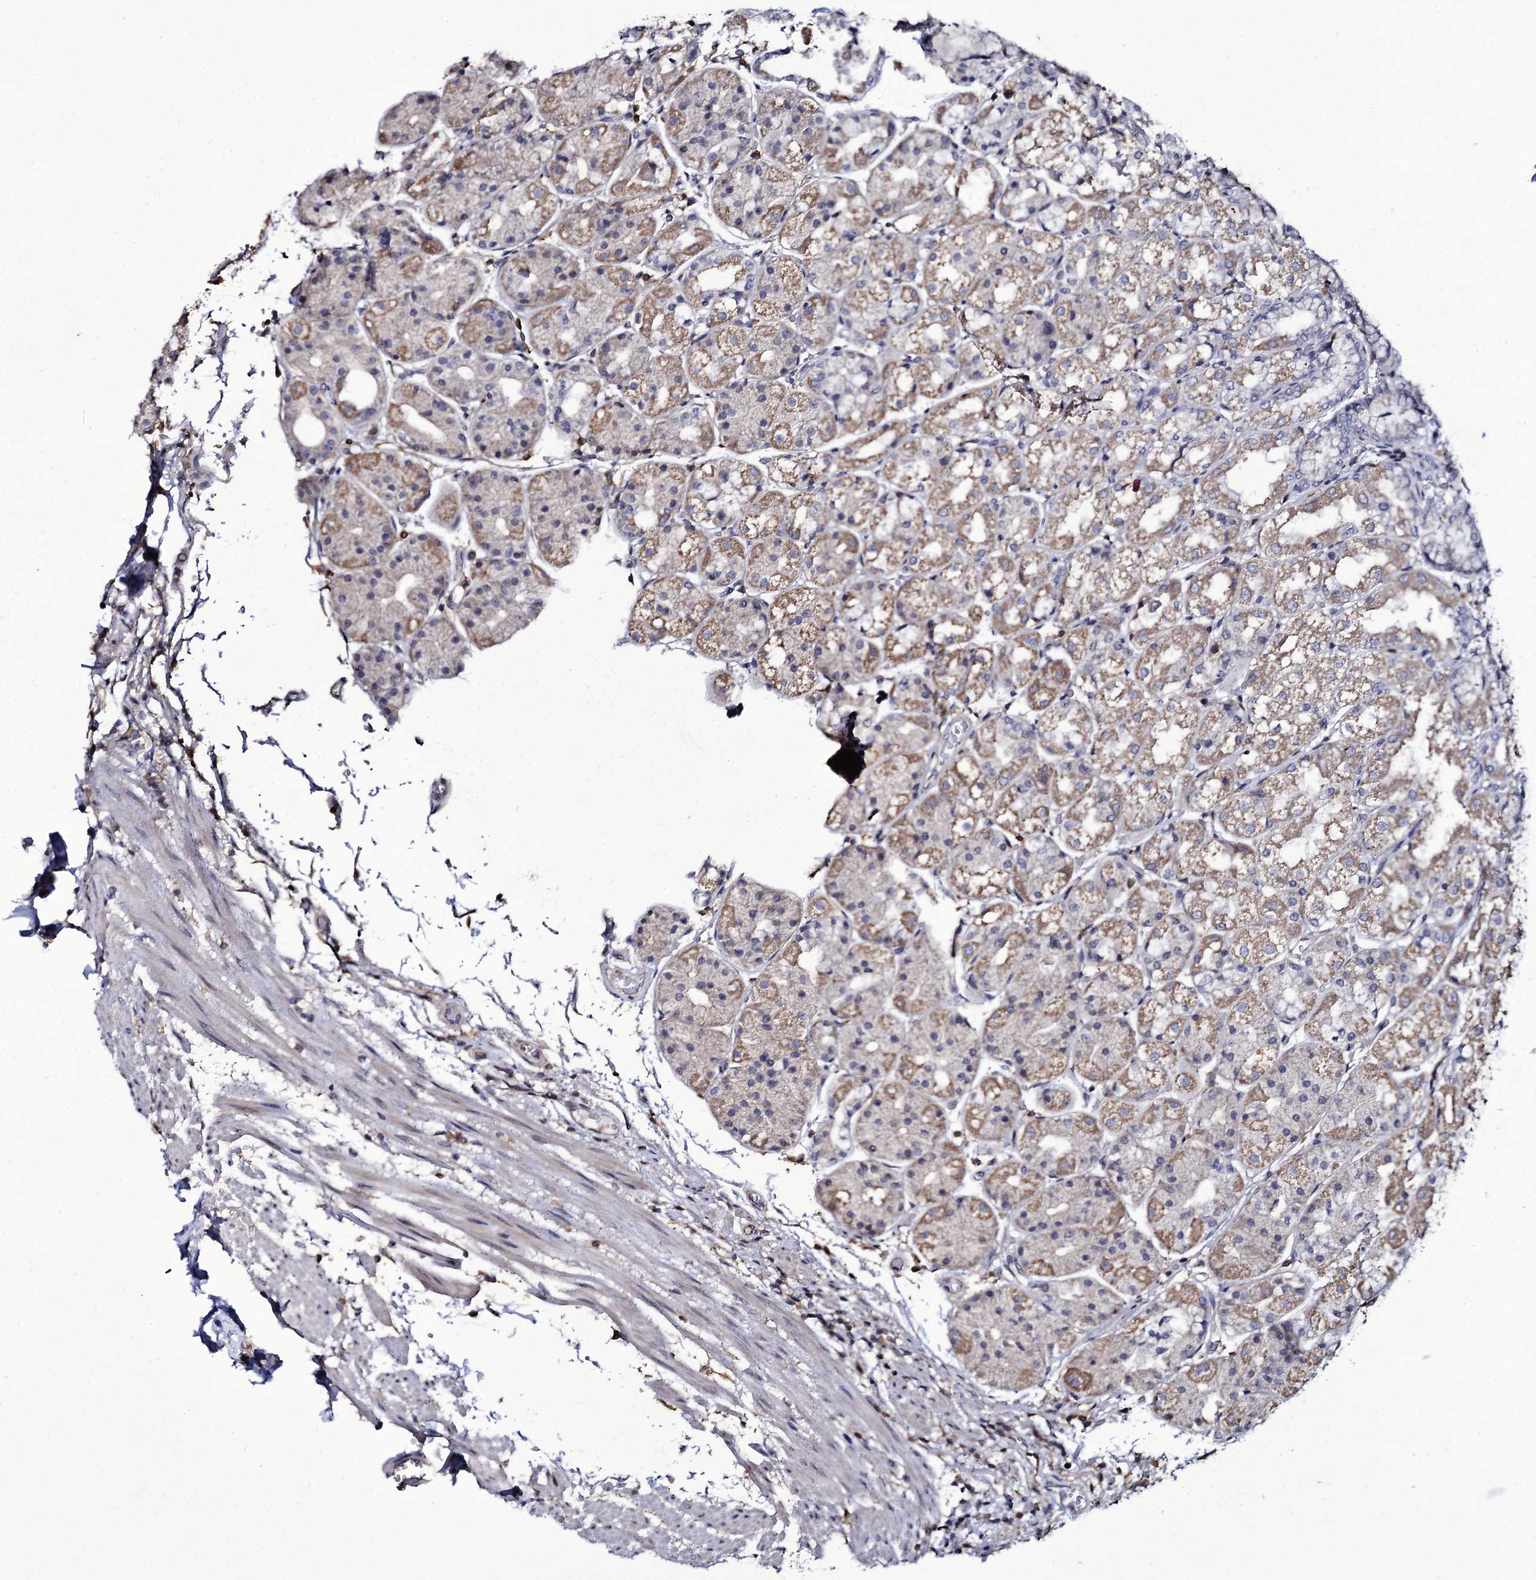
{"staining": {"intensity": "moderate", "quantity": "25%-75%", "location": "cytoplasmic/membranous"}, "tissue": "stomach", "cell_type": "Glandular cells", "image_type": "normal", "snomed": [{"axis": "morphology", "description": "Normal tissue, NOS"}, {"axis": "topography", "description": "Stomach, upper"}], "caption": "IHC image of normal stomach stained for a protein (brown), which demonstrates medium levels of moderate cytoplasmic/membranous expression in about 25%-75% of glandular cells.", "gene": "TTC23", "patient": {"sex": "male", "age": 72}}